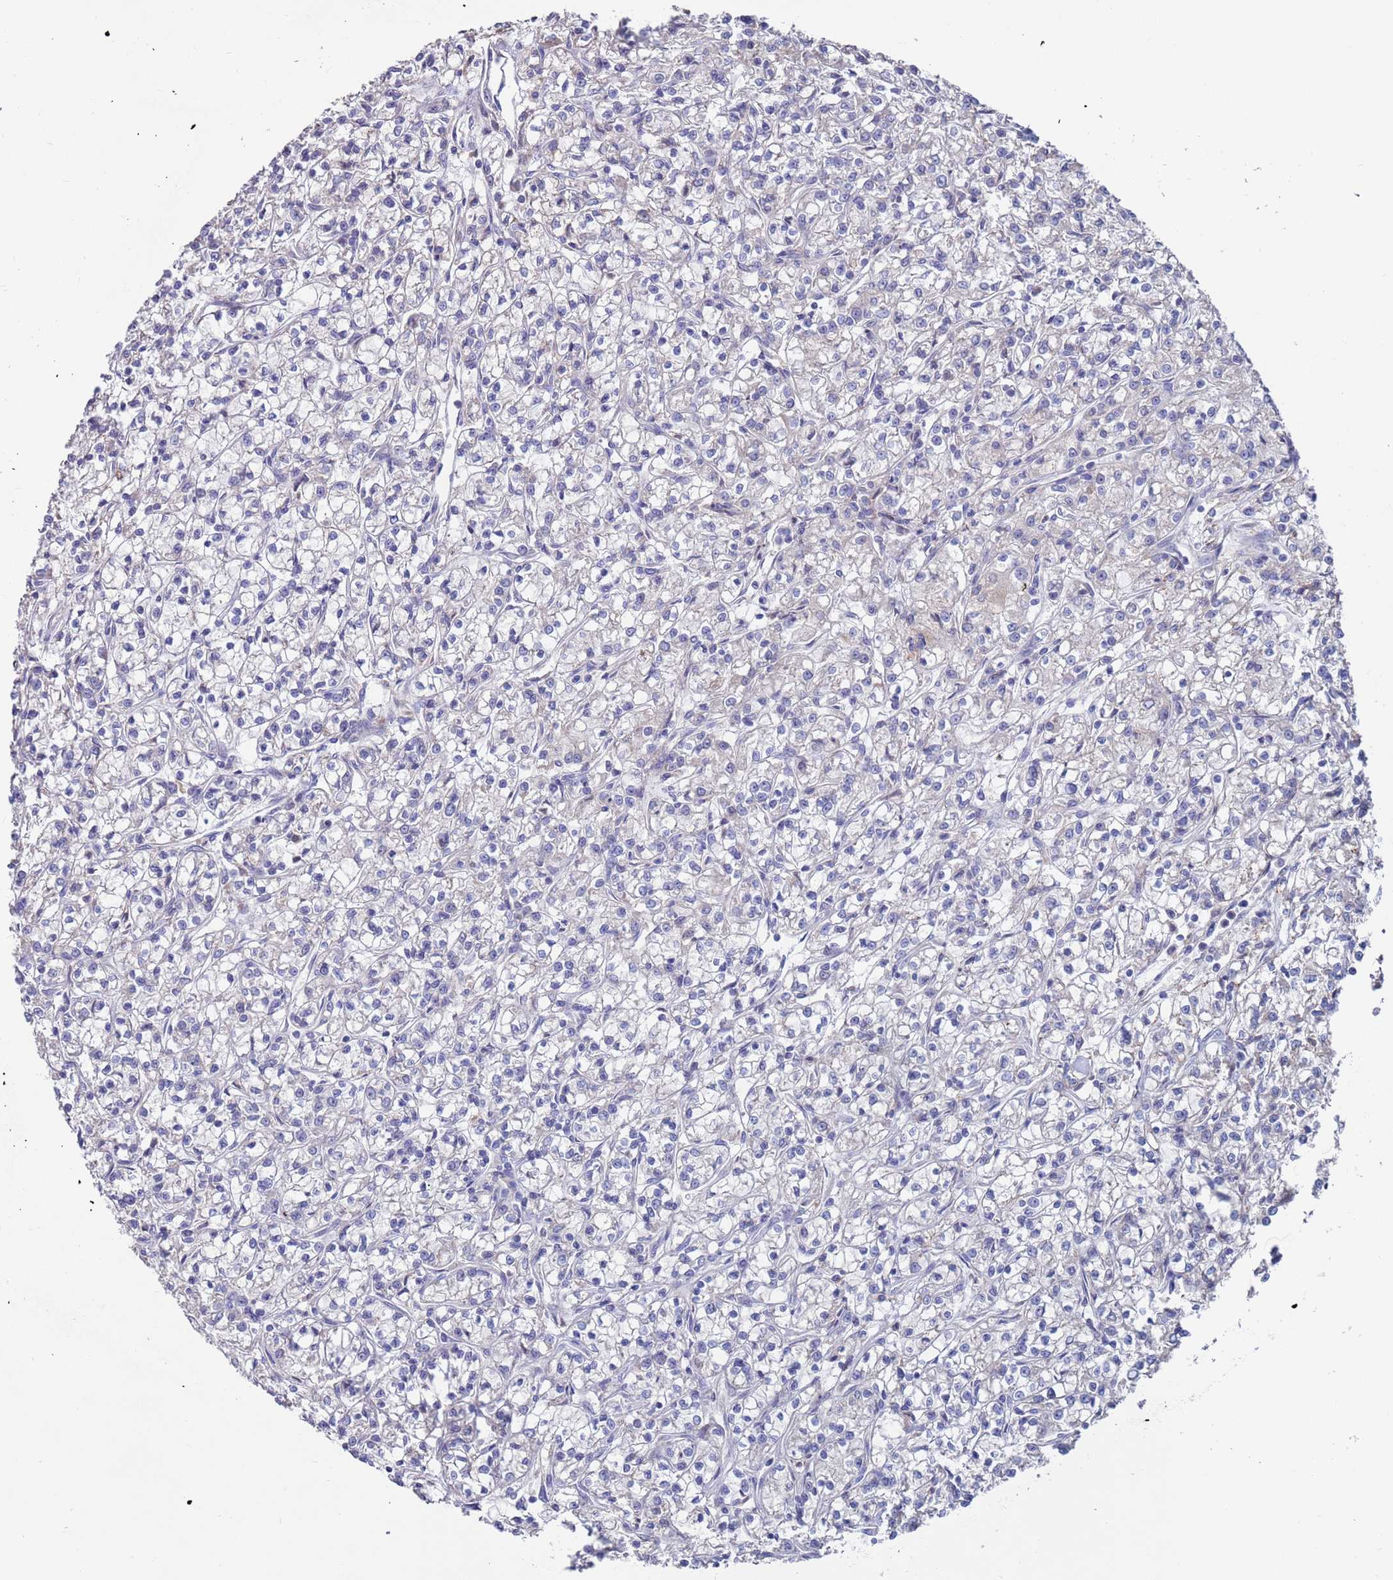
{"staining": {"intensity": "negative", "quantity": "none", "location": "none"}, "tissue": "renal cancer", "cell_type": "Tumor cells", "image_type": "cancer", "snomed": [{"axis": "morphology", "description": "Adenocarcinoma, NOS"}, {"axis": "topography", "description": "Kidney"}], "caption": "A histopathology image of renal adenocarcinoma stained for a protein reveals no brown staining in tumor cells. (IHC, brightfield microscopy, high magnification).", "gene": "FBXO27", "patient": {"sex": "female", "age": 59}}